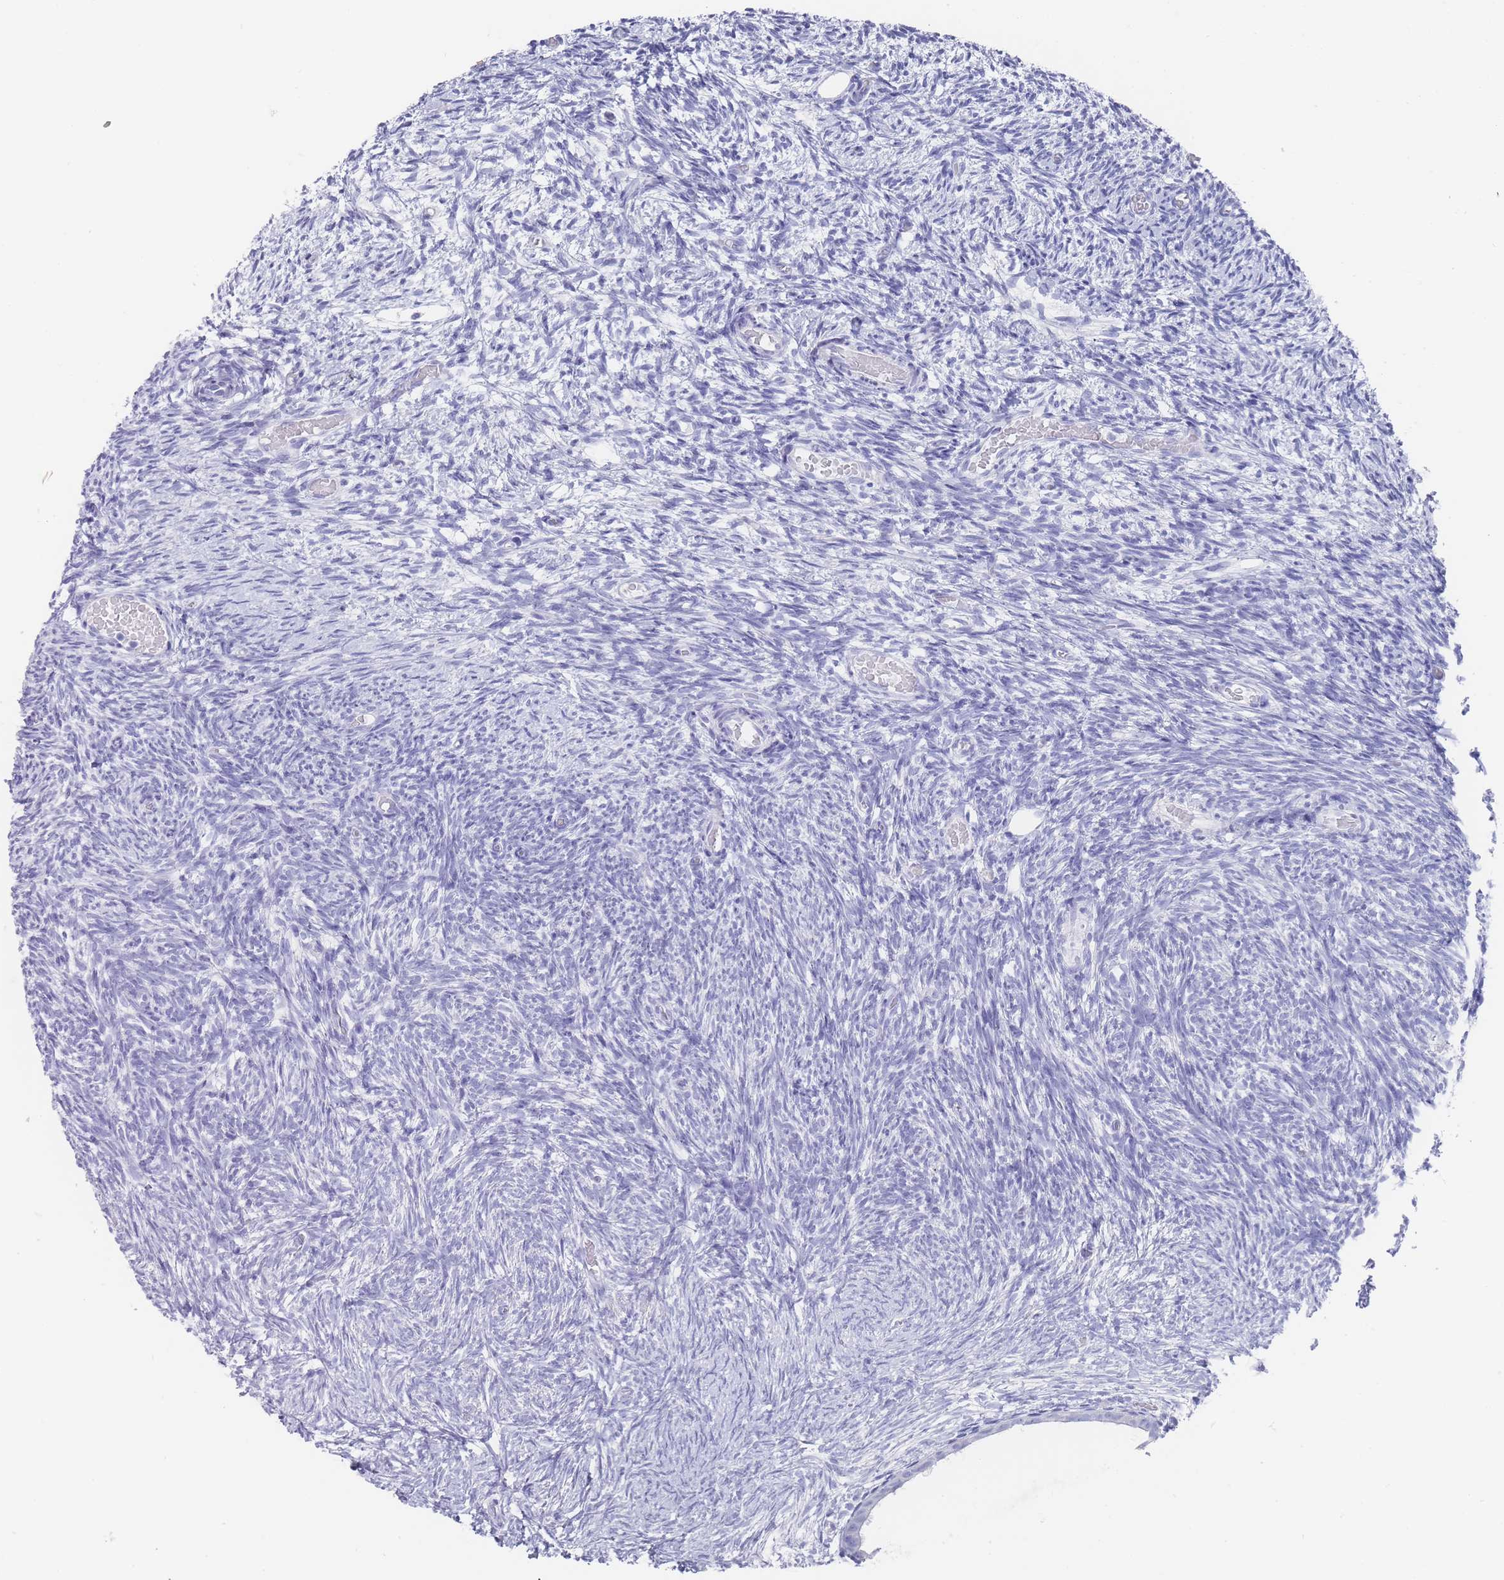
{"staining": {"intensity": "negative", "quantity": "none", "location": "none"}, "tissue": "ovary", "cell_type": "Follicle cells", "image_type": "normal", "snomed": [{"axis": "morphology", "description": "Normal tissue, NOS"}, {"axis": "topography", "description": "Ovary"}], "caption": "IHC micrograph of unremarkable ovary stained for a protein (brown), which demonstrates no staining in follicle cells.", "gene": "RAB2B", "patient": {"sex": "female", "age": 39}}